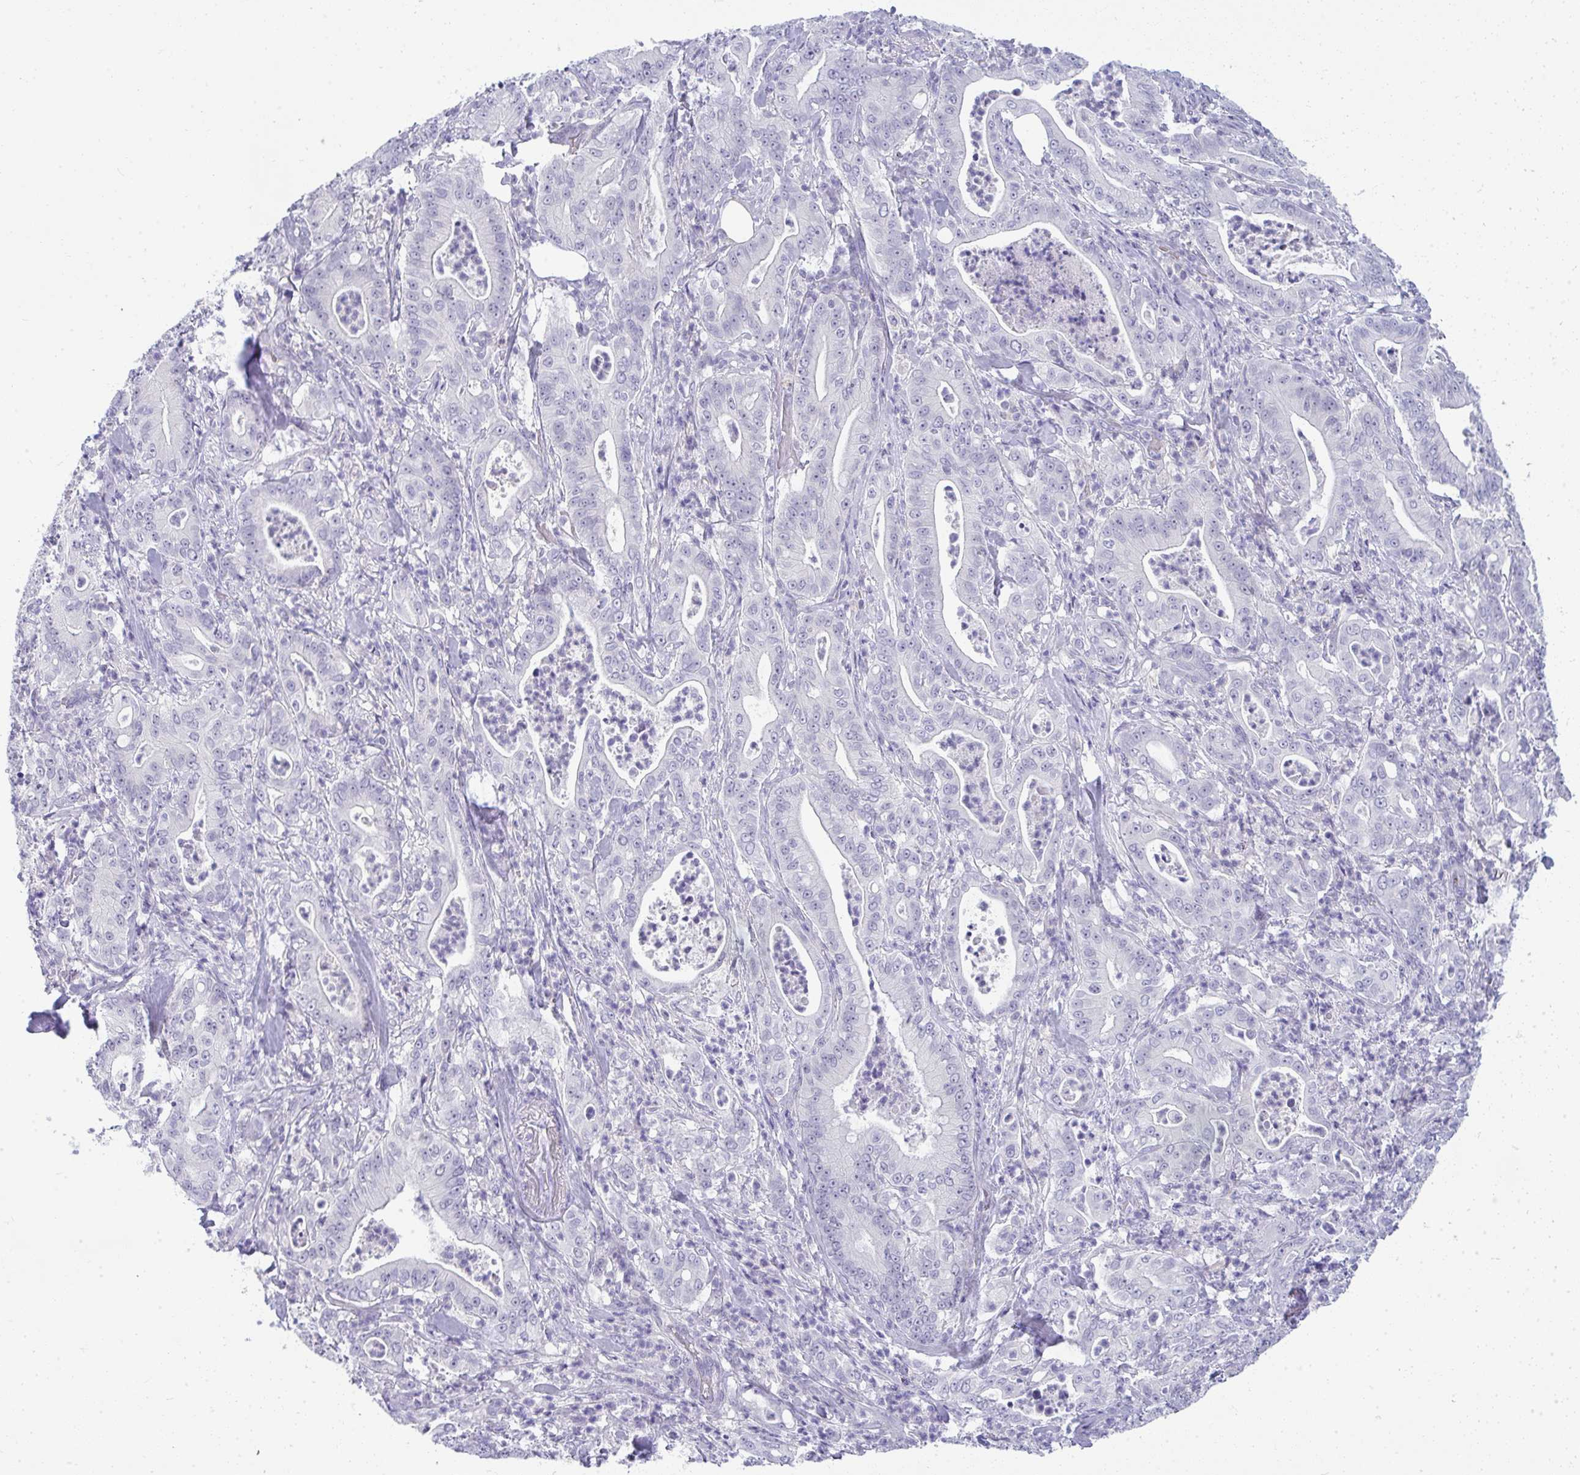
{"staining": {"intensity": "negative", "quantity": "none", "location": "none"}, "tissue": "pancreatic cancer", "cell_type": "Tumor cells", "image_type": "cancer", "snomed": [{"axis": "morphology", "description": "Adenocarcinoma, NOS"}, {"axis": "topography", "description": "Pancreas"}], "caption": "The immunohistochemistry (IHC) image has no significant positivity in tumor cells of adenocarcinoma (pancreatic) tissue.", "gene": "TMEM82", "patient": {"sex": "male", "age": 71}}